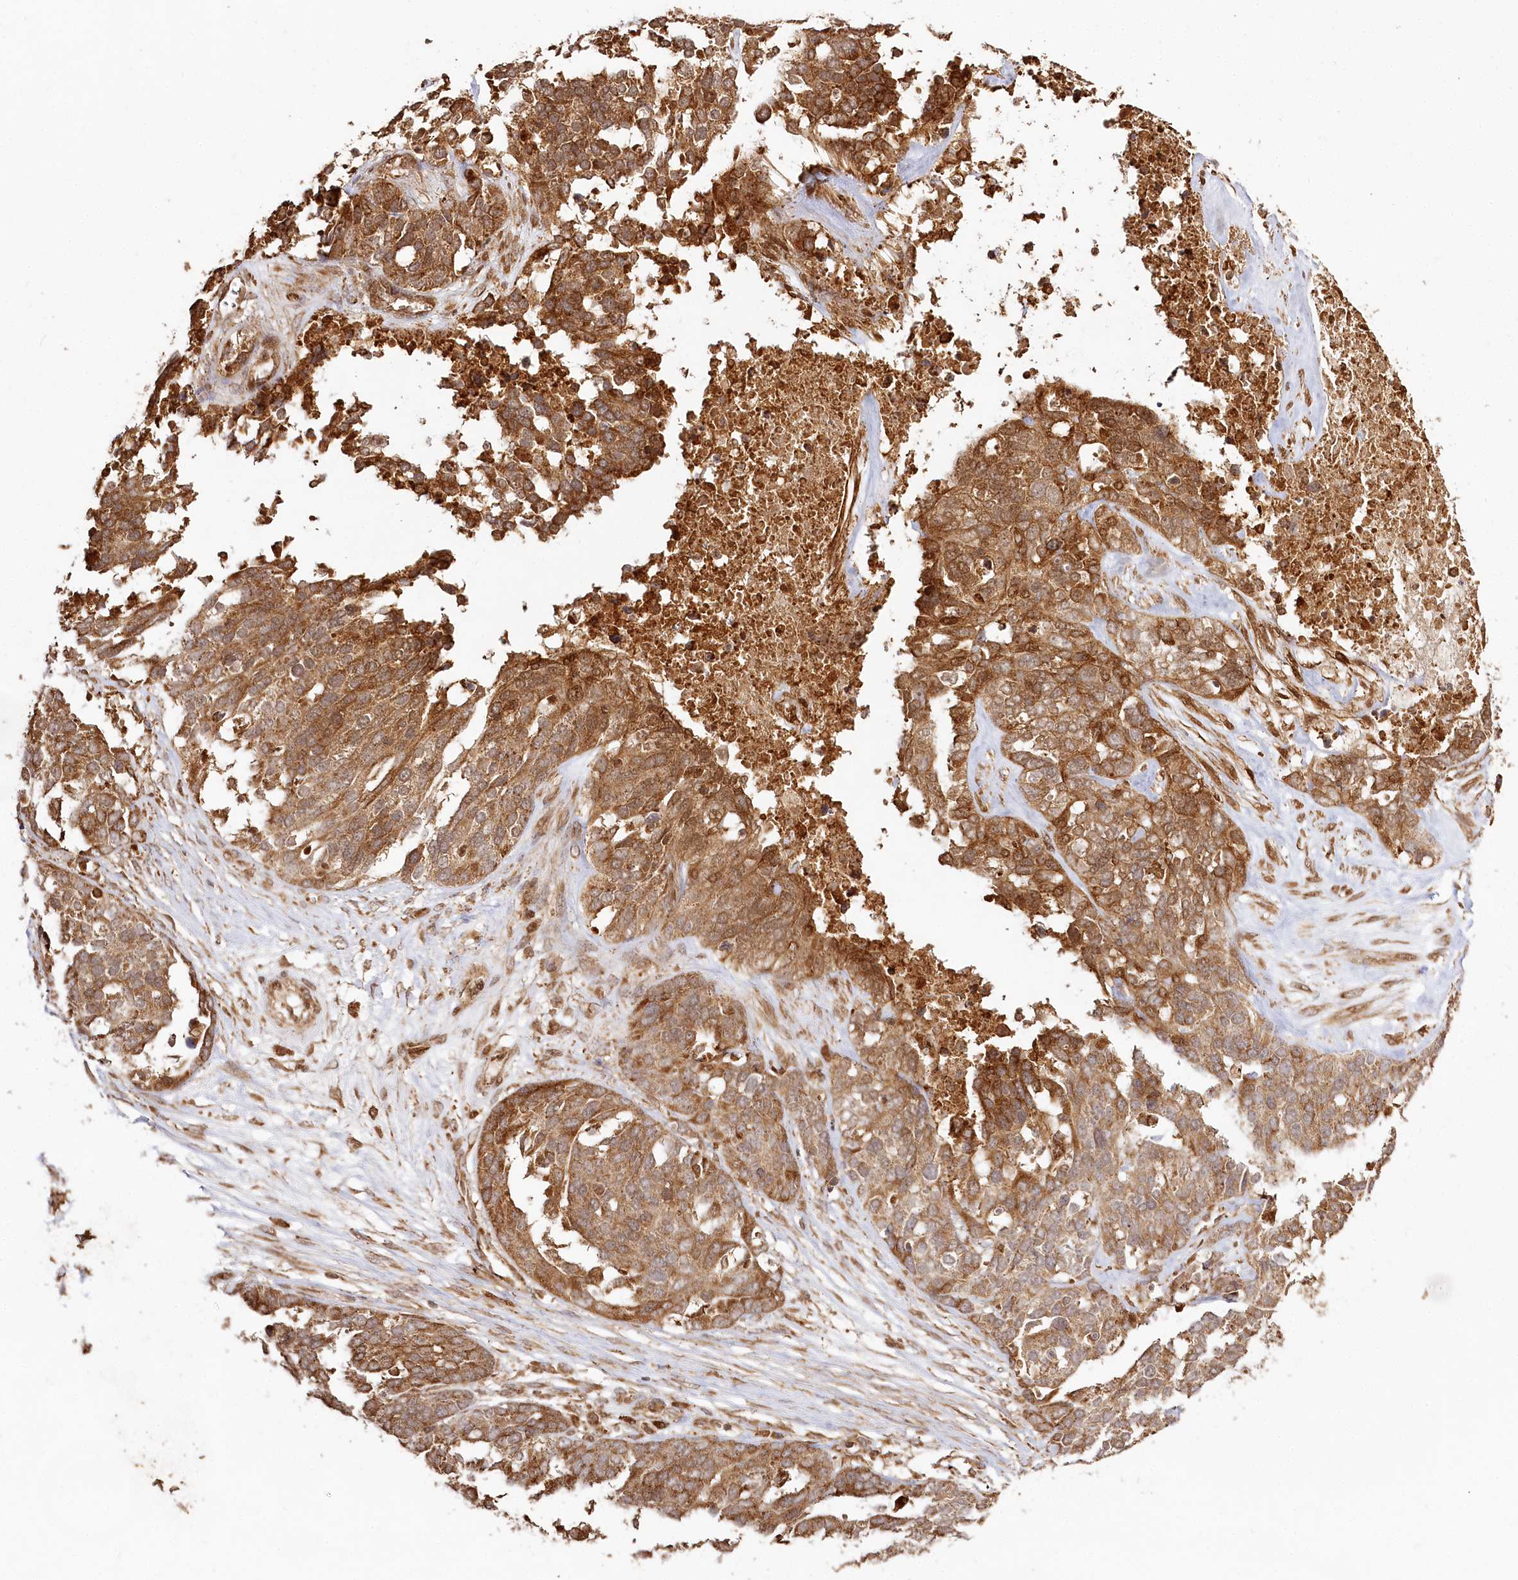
{"staining": {"intensity": "strong", "quantity": ">75%", "location": "cytoplasmic/membranous"}, "tissue": "ovarian cancer", "cell_type": "Tumor cells", "image_type": "cancer", "snomed": [{"axis": "morphology", "description": "Cystadenocarcinoma, serous, NOS"}, {"axis": "topography", "description": "Ovary"}], "caption": "A histopathology image of ovarian cancer (serous cystadenocarcinoma) stained for a protein shows strong cytoplasmic/membranous brown staining in tumor cells. (Stains: DAB in brown, nuclei in blue, Microscopy: brightfield microscopy at high magnification).", "gene": "ULK2", "patient": {"sex": "female", "age": 44}}